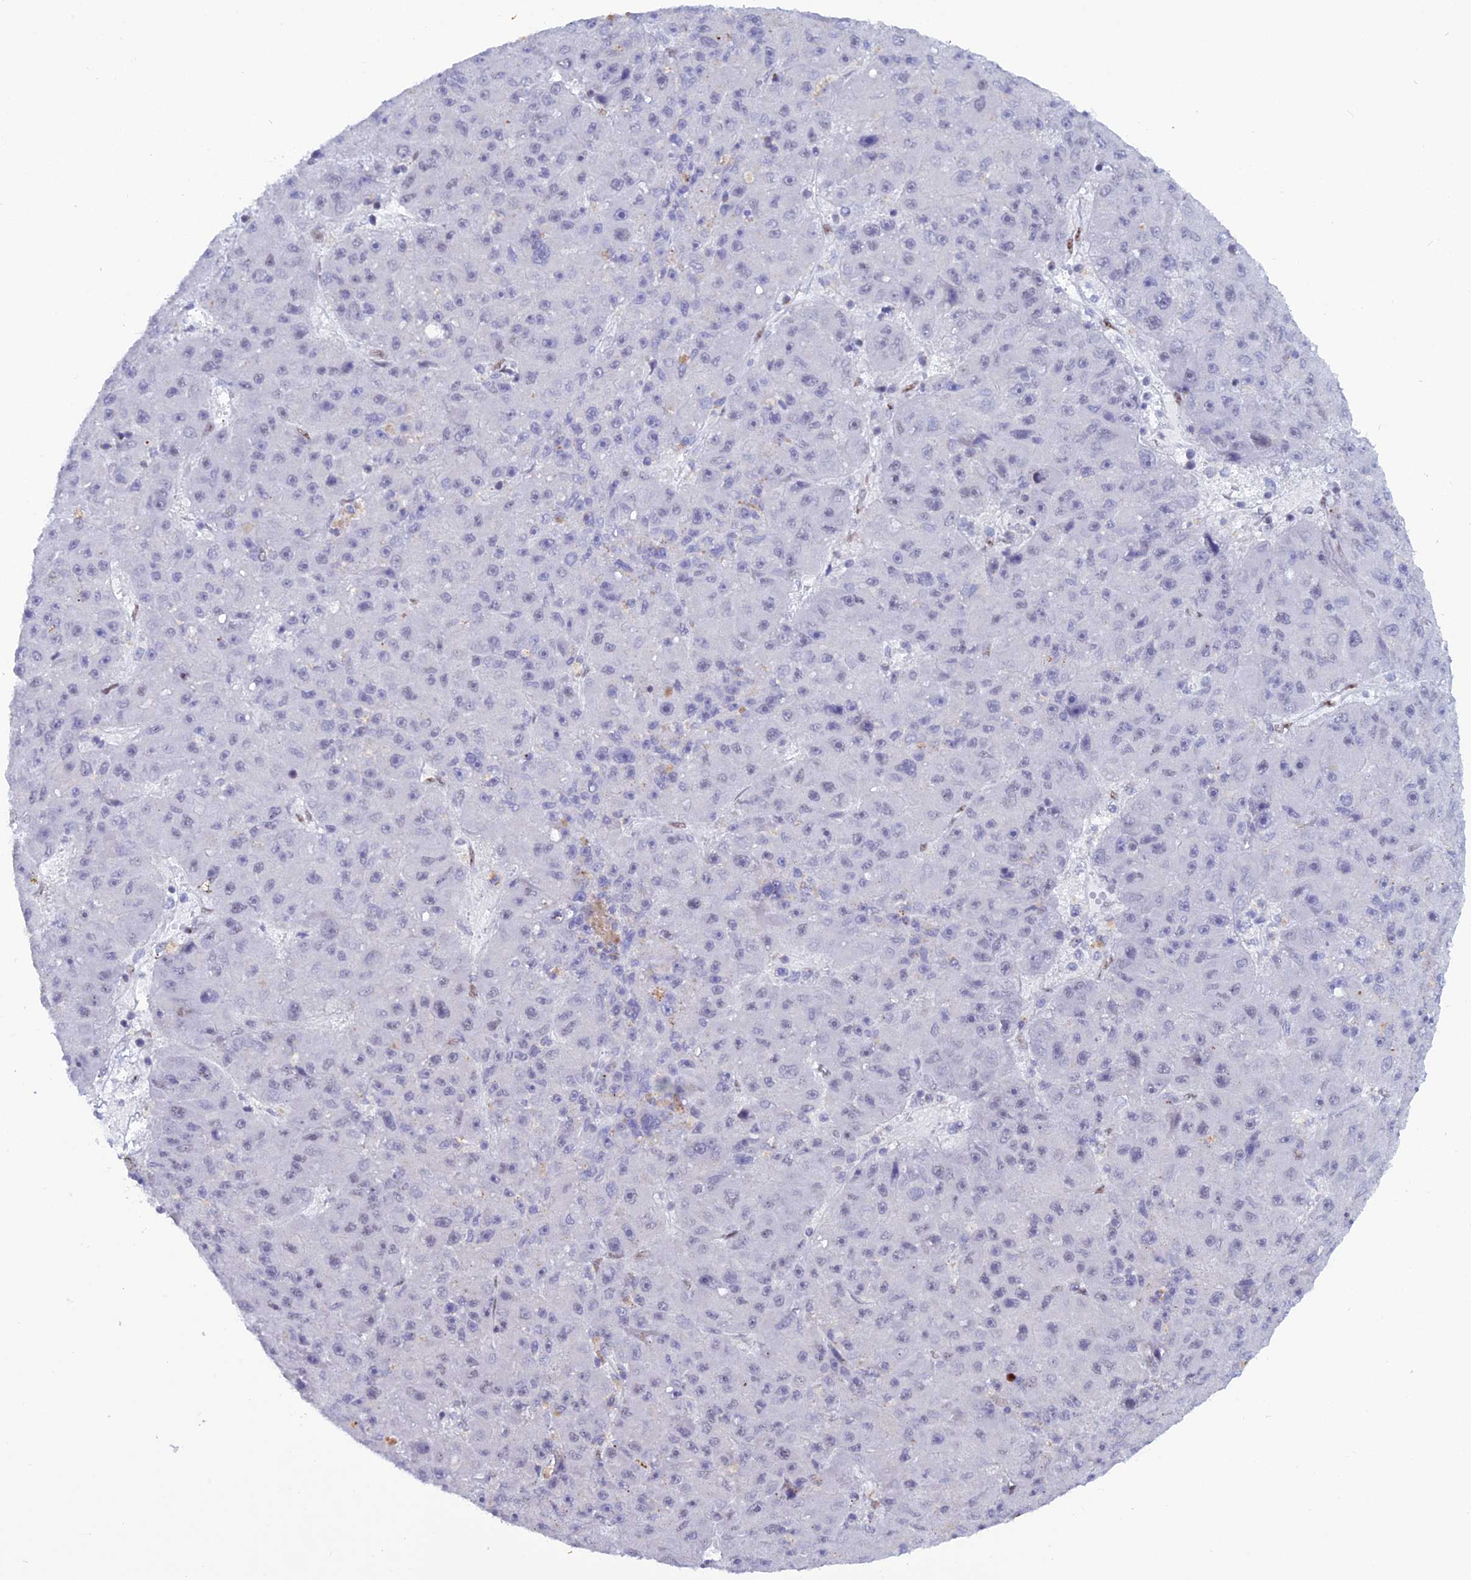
{"staining": {"intensity": "negative", "quantity": "none", "location": "none"}, "tissue": "liver cancer", "cell_type": "Tumor cells", "image_type": "cancer", "snomed": [{"axis": "morphology", "description": "Carcinoma, Hepatocellular, NOS"}, {"axis": "topography", "description": "Liver"}], "caption": "Immunohistochemical staining of liver hepatocellular carcinoma shows no significant staining in tumor cells. Brightfield microscopy of immunohistochemistry stained with DAB (3,3'-diaminobenzidine) (brown) and hematoxylin (blue), captured at high magnification.", "gene": "NOL4L", "patient": {"sex": "male", "age": 67}}